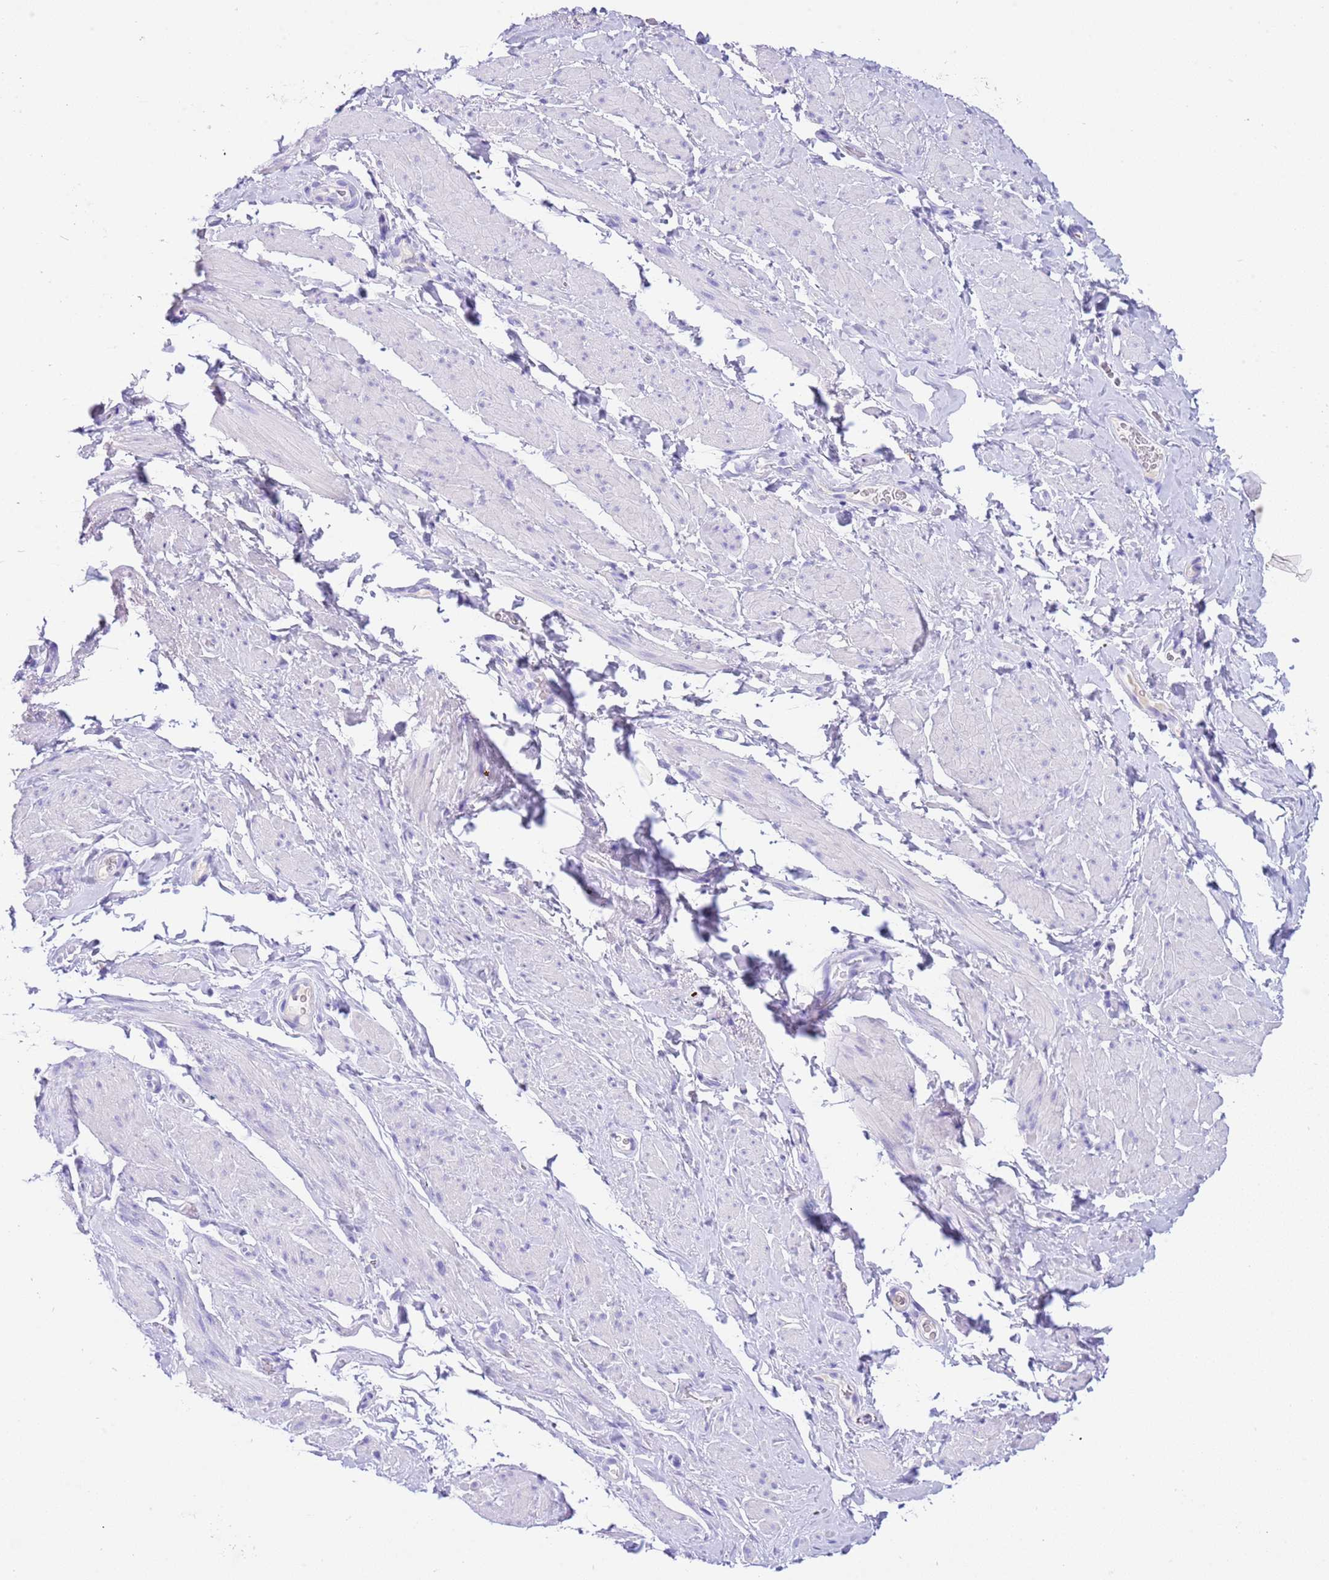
{"staining": {"intensity": "negative", "quantity": "none", "location": "none"}, "tissue": "smooth muscle", "cell_type": "Smooth muscle cells", "image_type": "normal", "snomed": [{"axis": "morphology", "description": "Normal tissue, NOS"}, {"axis": "topography", "description": "Smooth muscle"}, {"axis": "topography", "description": "Peripheral nerve tissue"}], "caption": "IHC micrograph of benign smooth muscle stained for a protein (brown), which shows no staining in smooth muscle cells. (Brightfield microscopy of DAB immunohistochemistry (IHC) at high magnification).", "gene": "CPB1", "patient": {"sex": "male", "age": 69}}